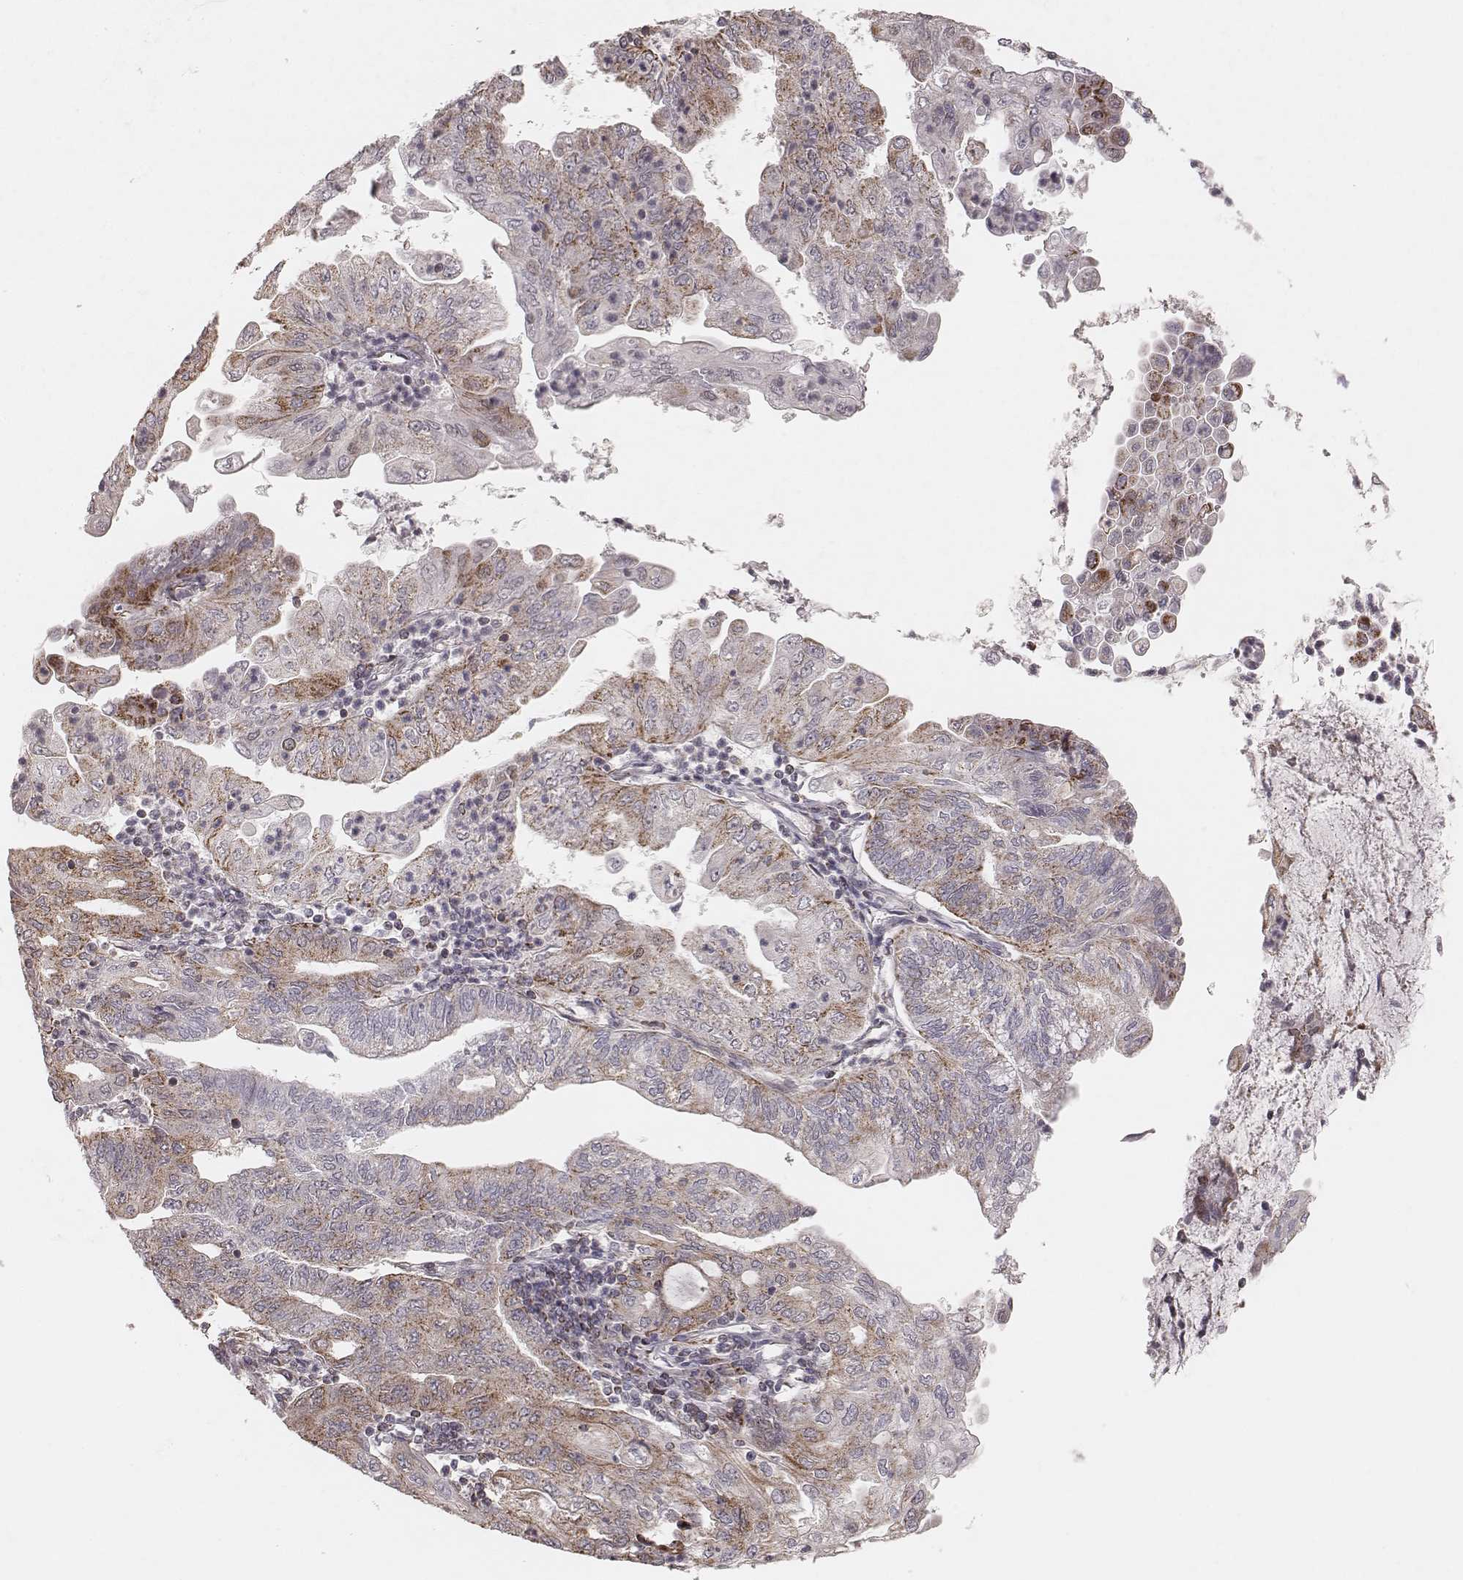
{"staining": {"intensity": "moderate", "quantity": "25%-75%", "location": "cytoplasmic/membranous"}, "tissue": "endometrial cancer", "cell_type": "Tumor cells", "image_type": "cancer", "snomed": [{"axis": "morphology", "description": "Adenocarcinoma, NOS"}, {"axis": "topography", "description": "Endometrium"}], "caption": "Immunohistochemical staining of endometrial cancer (adenocarcinoma) displays medium levels of moderate cytoplasmic/membranous protein staining in about 25%-75% of tumor cells. The staining was performed using DAB (3,3'-diaminobenzidine) to visualize the protein expression in brown, while the nuclei were stained in blue with hematoxylin (Magnification: 20x).", "gene": "NDUFA7", "patient": {"sex": "female", "age": 55}}